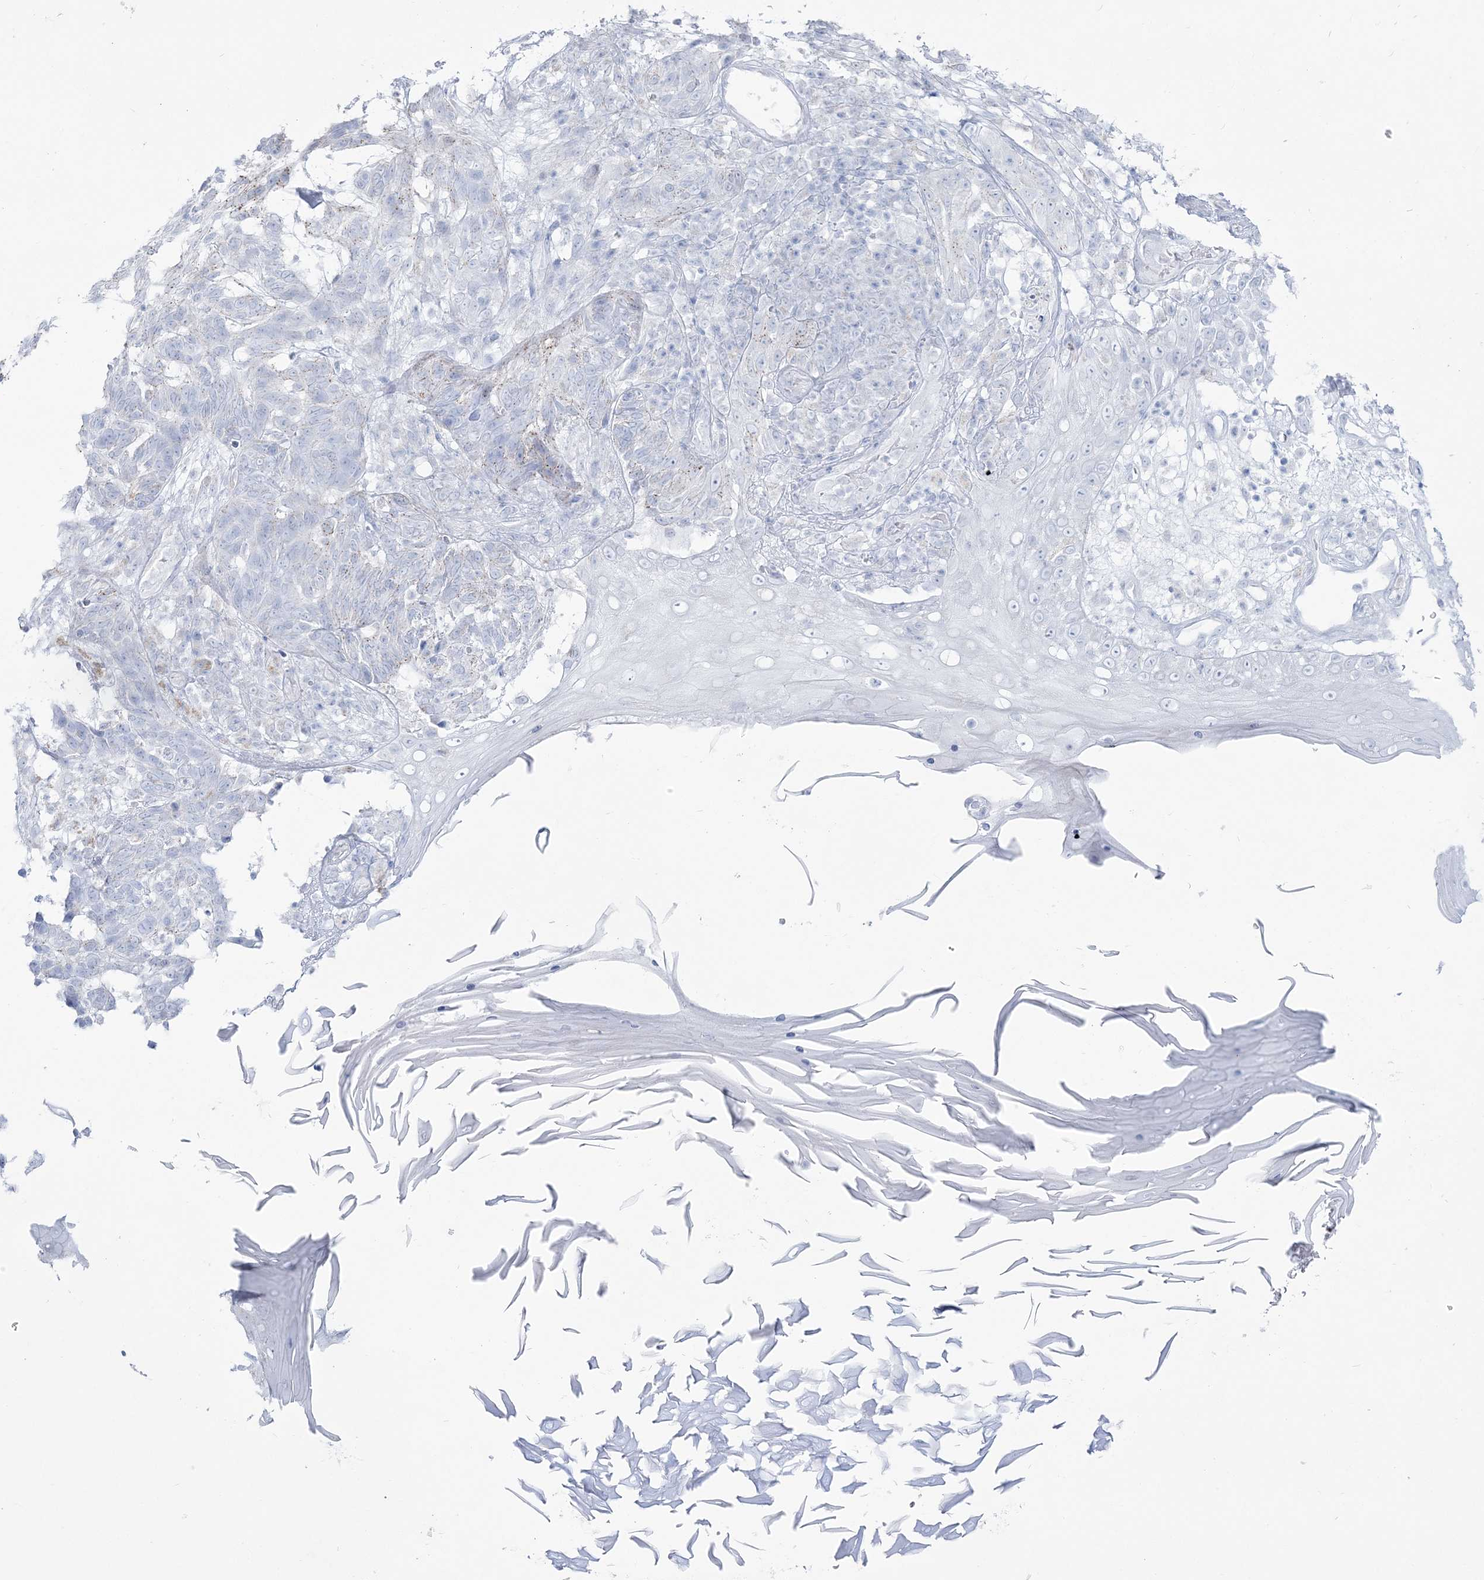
{"staining": {"intensity": "negative", "quantity": "none", "location": "none"}, "tissue": "skin cancer", "cell_type": "Tumor cells", "image_type": "cancer", "snomed": [{"axis": "morphology", "description": "Basal cell carcinoma"}, {"axis": "topography", "description": "Skin"}], "caption": "Immunohistochemical staining of human skin cancer (basal cell carcinoma) displays no significant staining in tumor cells. Nuclei are stained in blue.", "gene": "ZNF843", "patient": {"sex": "male", "age": 85}}